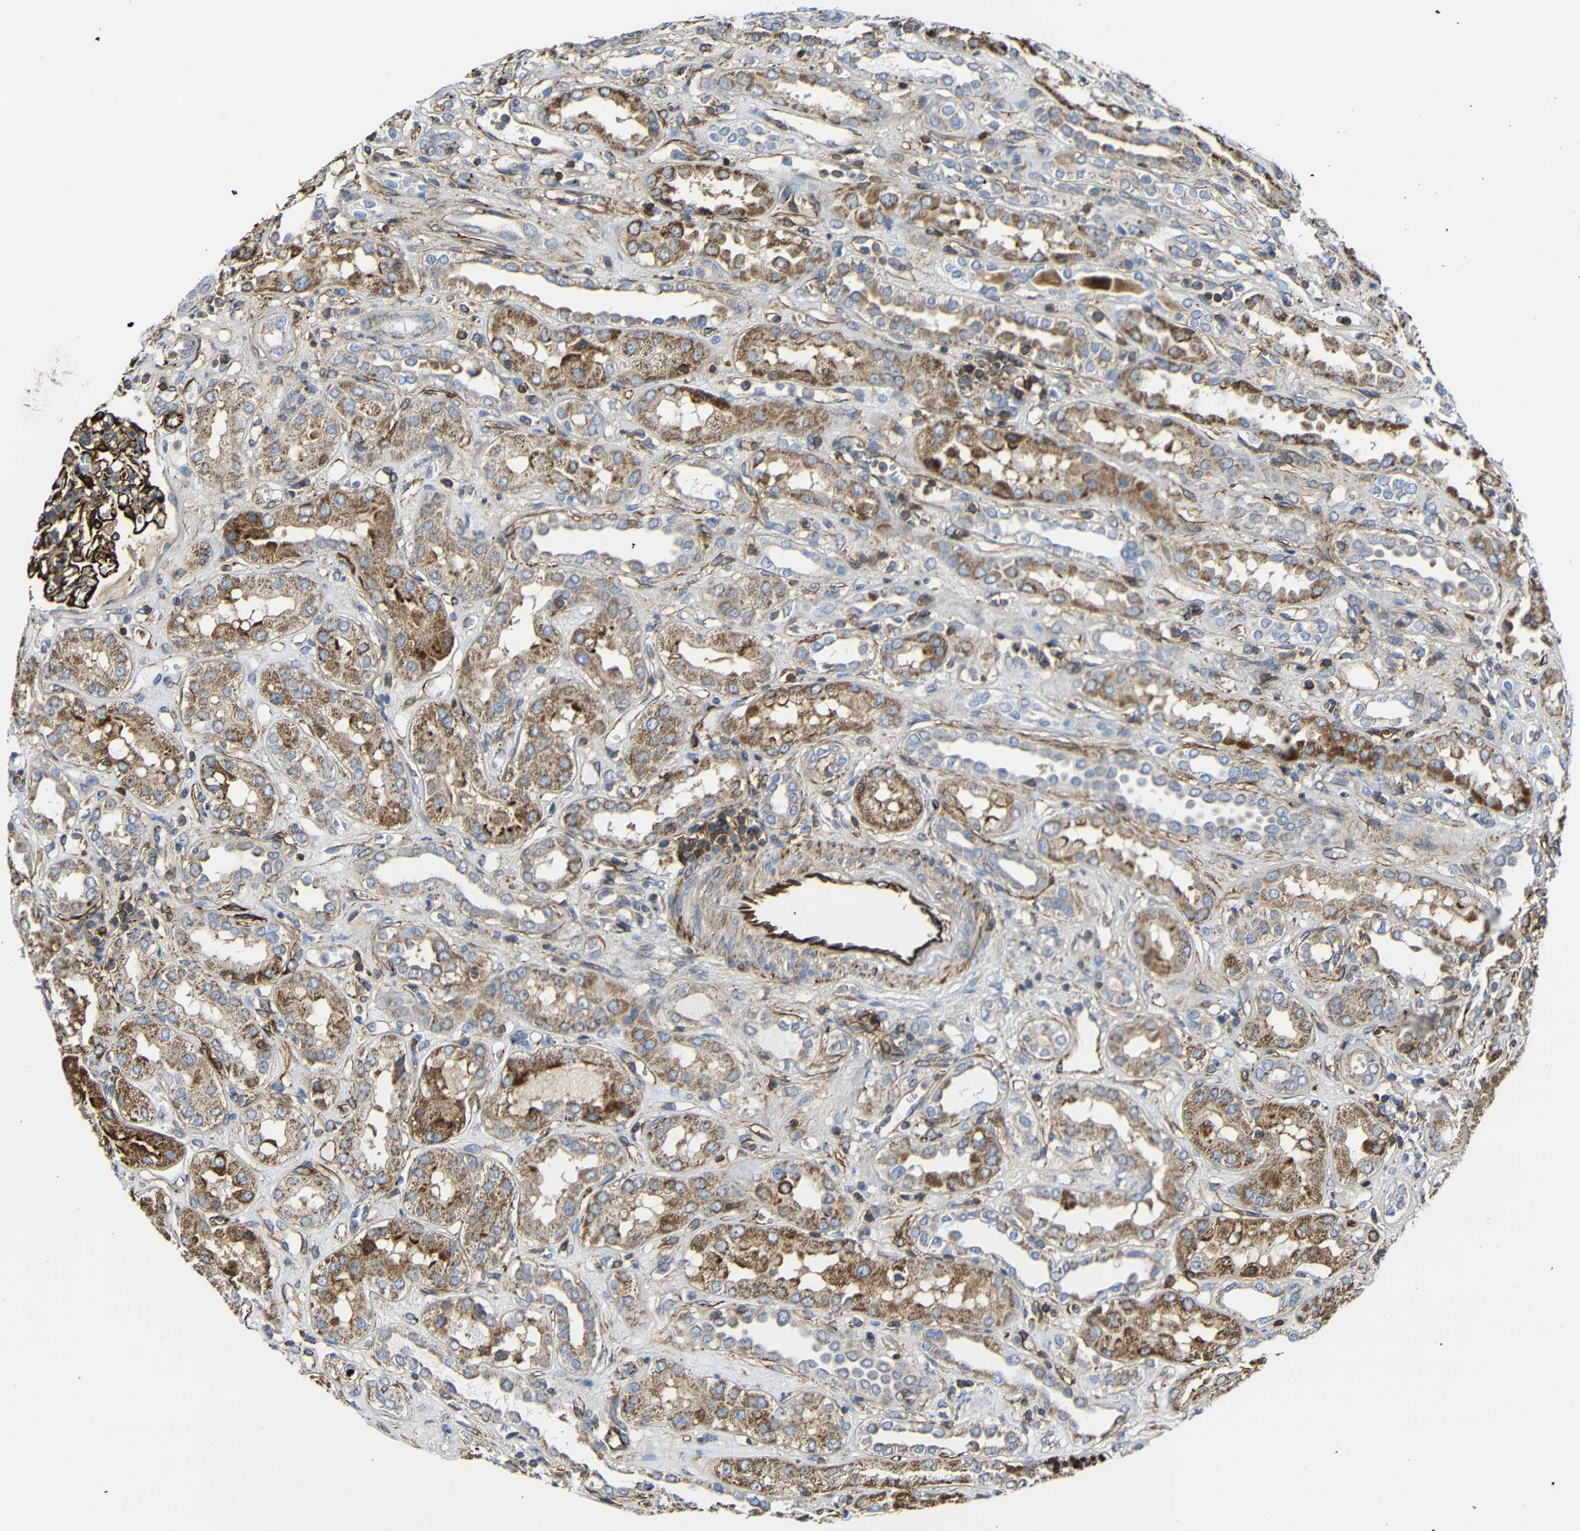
{"staining": {"intensity": "strong", "quantity": ">75%", "location": "cytoplasmic/membranous"}, "tissue": "kidney", "cell_type": "Cells in glomeruli", "image_type": "normal", "snomed": [{"axis": "morphology", "description": "Normal tissue, NOS"}, {"axis": "topography", "description": "Kidney"}], "caption": "This is an image of IHC staining of benign kidney, which shows strong expression in the cytoplasmic/membranous of cells in glomeruli.", "gene": "IGSF10", "patient": {"sex": "male", "age": 59}}